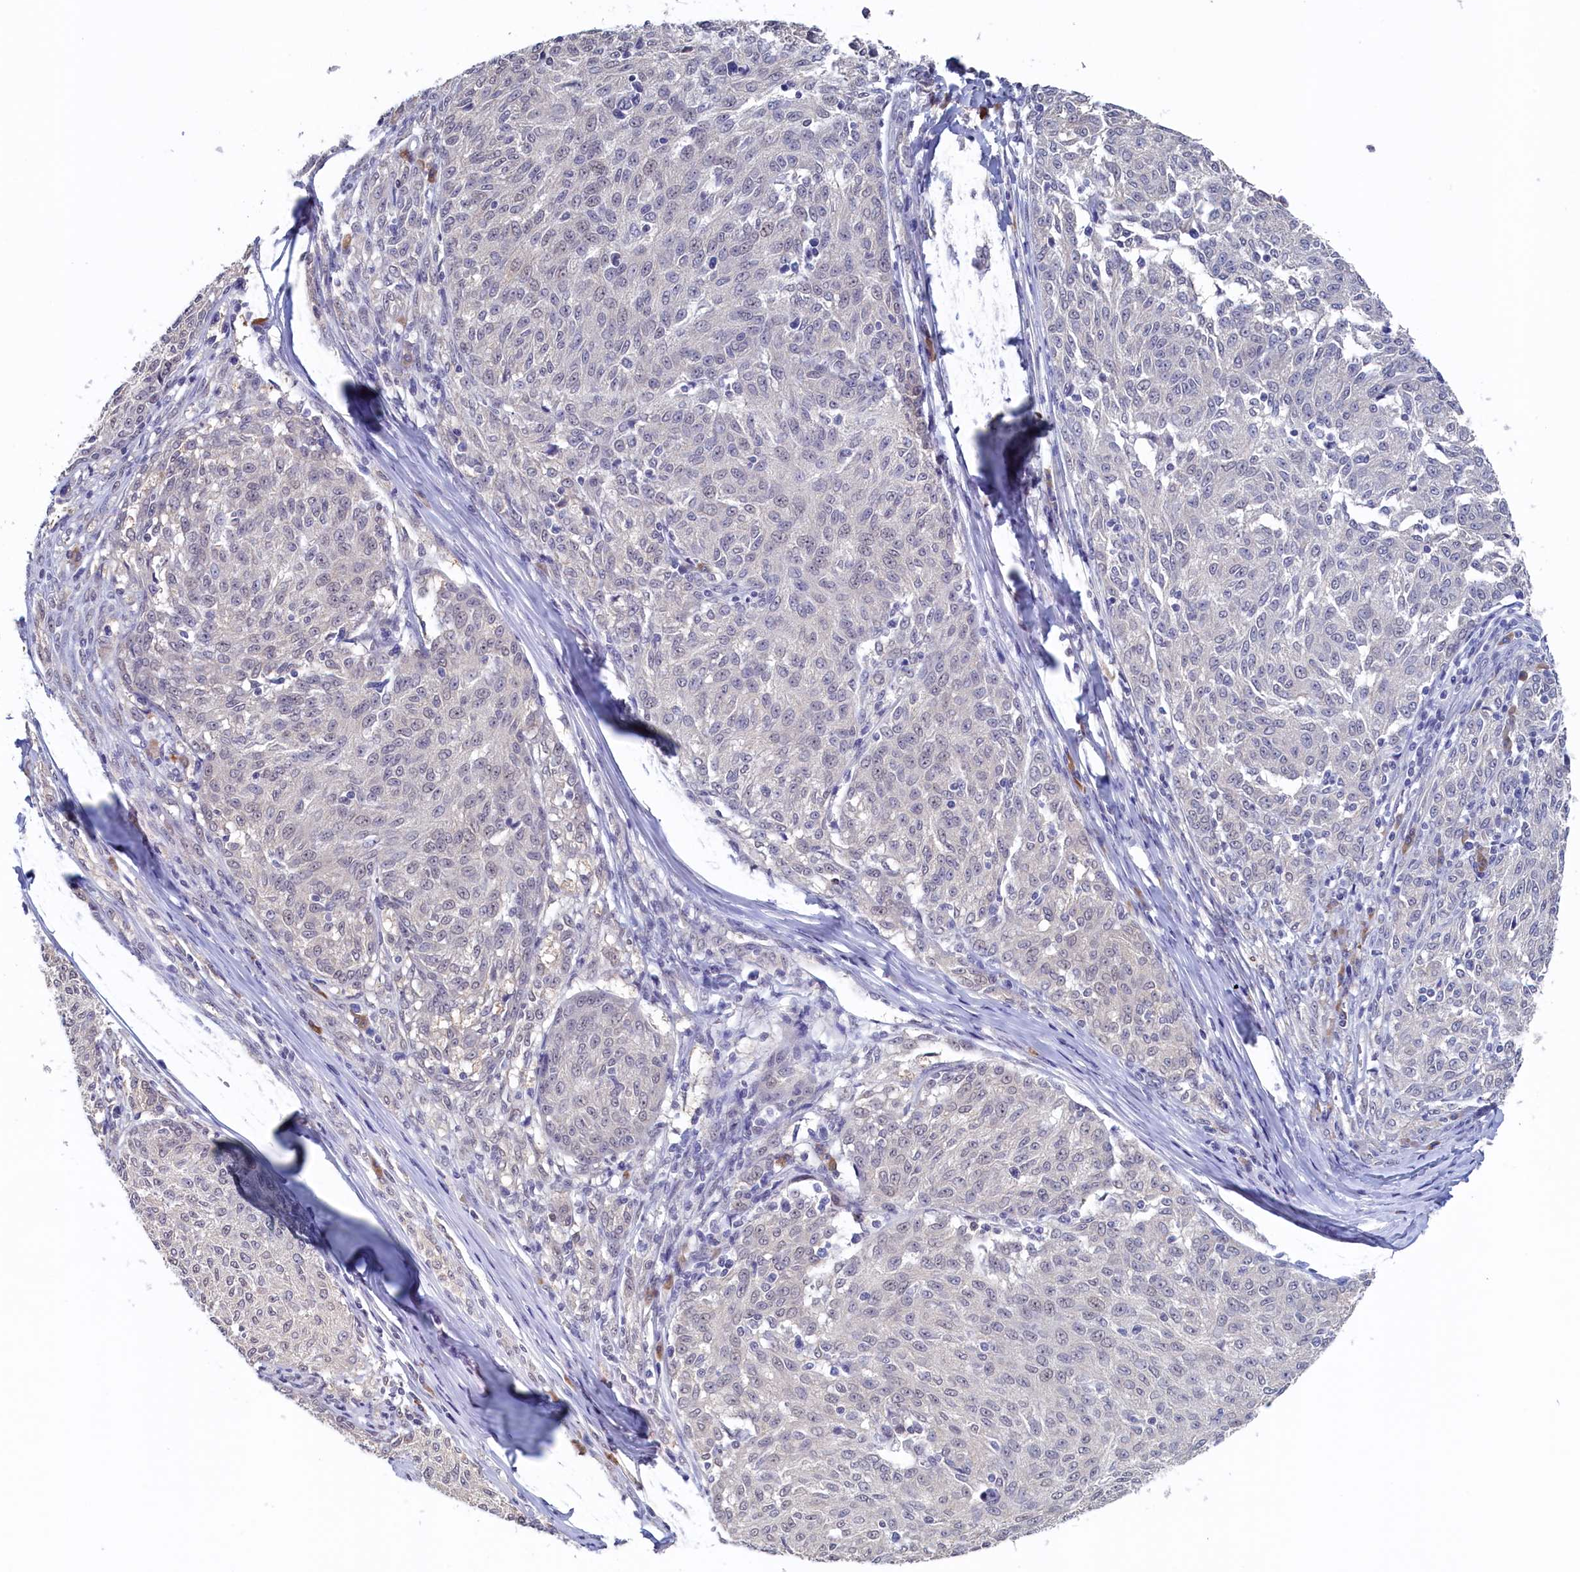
{"staining": {"intensity": "negative", "quantity": "none", "location": "none"}, "tissue": "melanoma", "cell_type": "Tumor cells", "image_type": "cancer", "snomed": [{"axis": "morphology", "description": "Malignant melanoma, NOS"}, {"axis": "topography", "description": "Skin"}], "caption": "DAB (3,3'-diaminobenzidine) immunohistochemical staining of melanoma shows no significant expression in tumor cells. Brightfield microscopy of immunohistochemistry stained with DAB (3,3'-diaminobenzidine) (brown) and hematoxylin (blue), captured at high magnification.", "gene": "MOSPD3", "patient": {"sex": "female", "age": 72}}